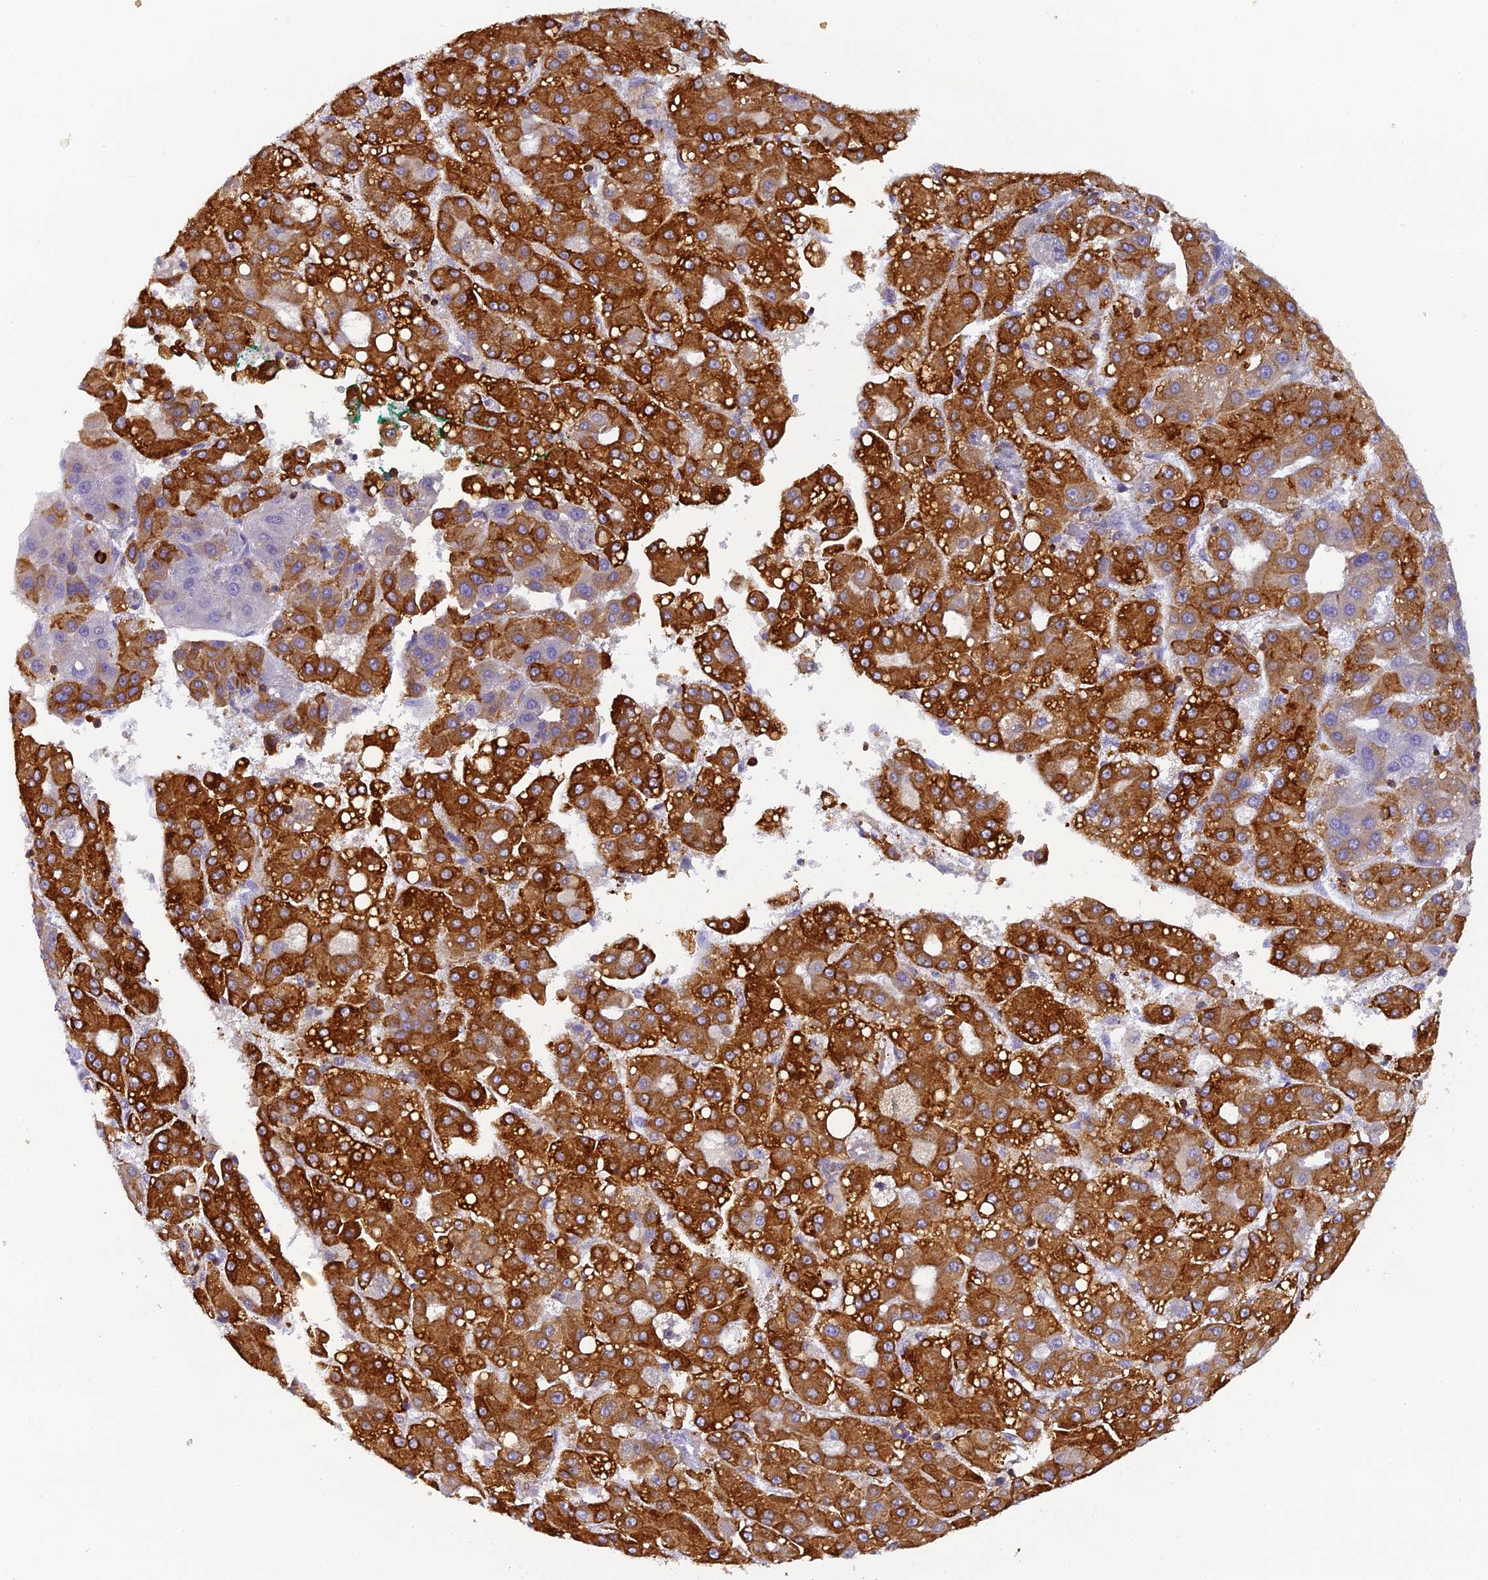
{"staining": {"intensity": "strong", "quantity": ">75%", "location": "cytoplasmic/membranous"}, "tissue": "liver cancer", "cell_type": "Tumor cells", "image_type": "cancer", "snomed": [{"axis": "morphology", "description": "Carcinoma, Hepatocellular, NOS"}, {"axis": "topography", "description": "Liver"}], "caption": "Human hepatocellular carcinoma (liver) stained with a protein marker displays strong staining in tumor cells.", "gene": "FYB1", "patient": {"sex": "male", "age": 65}}